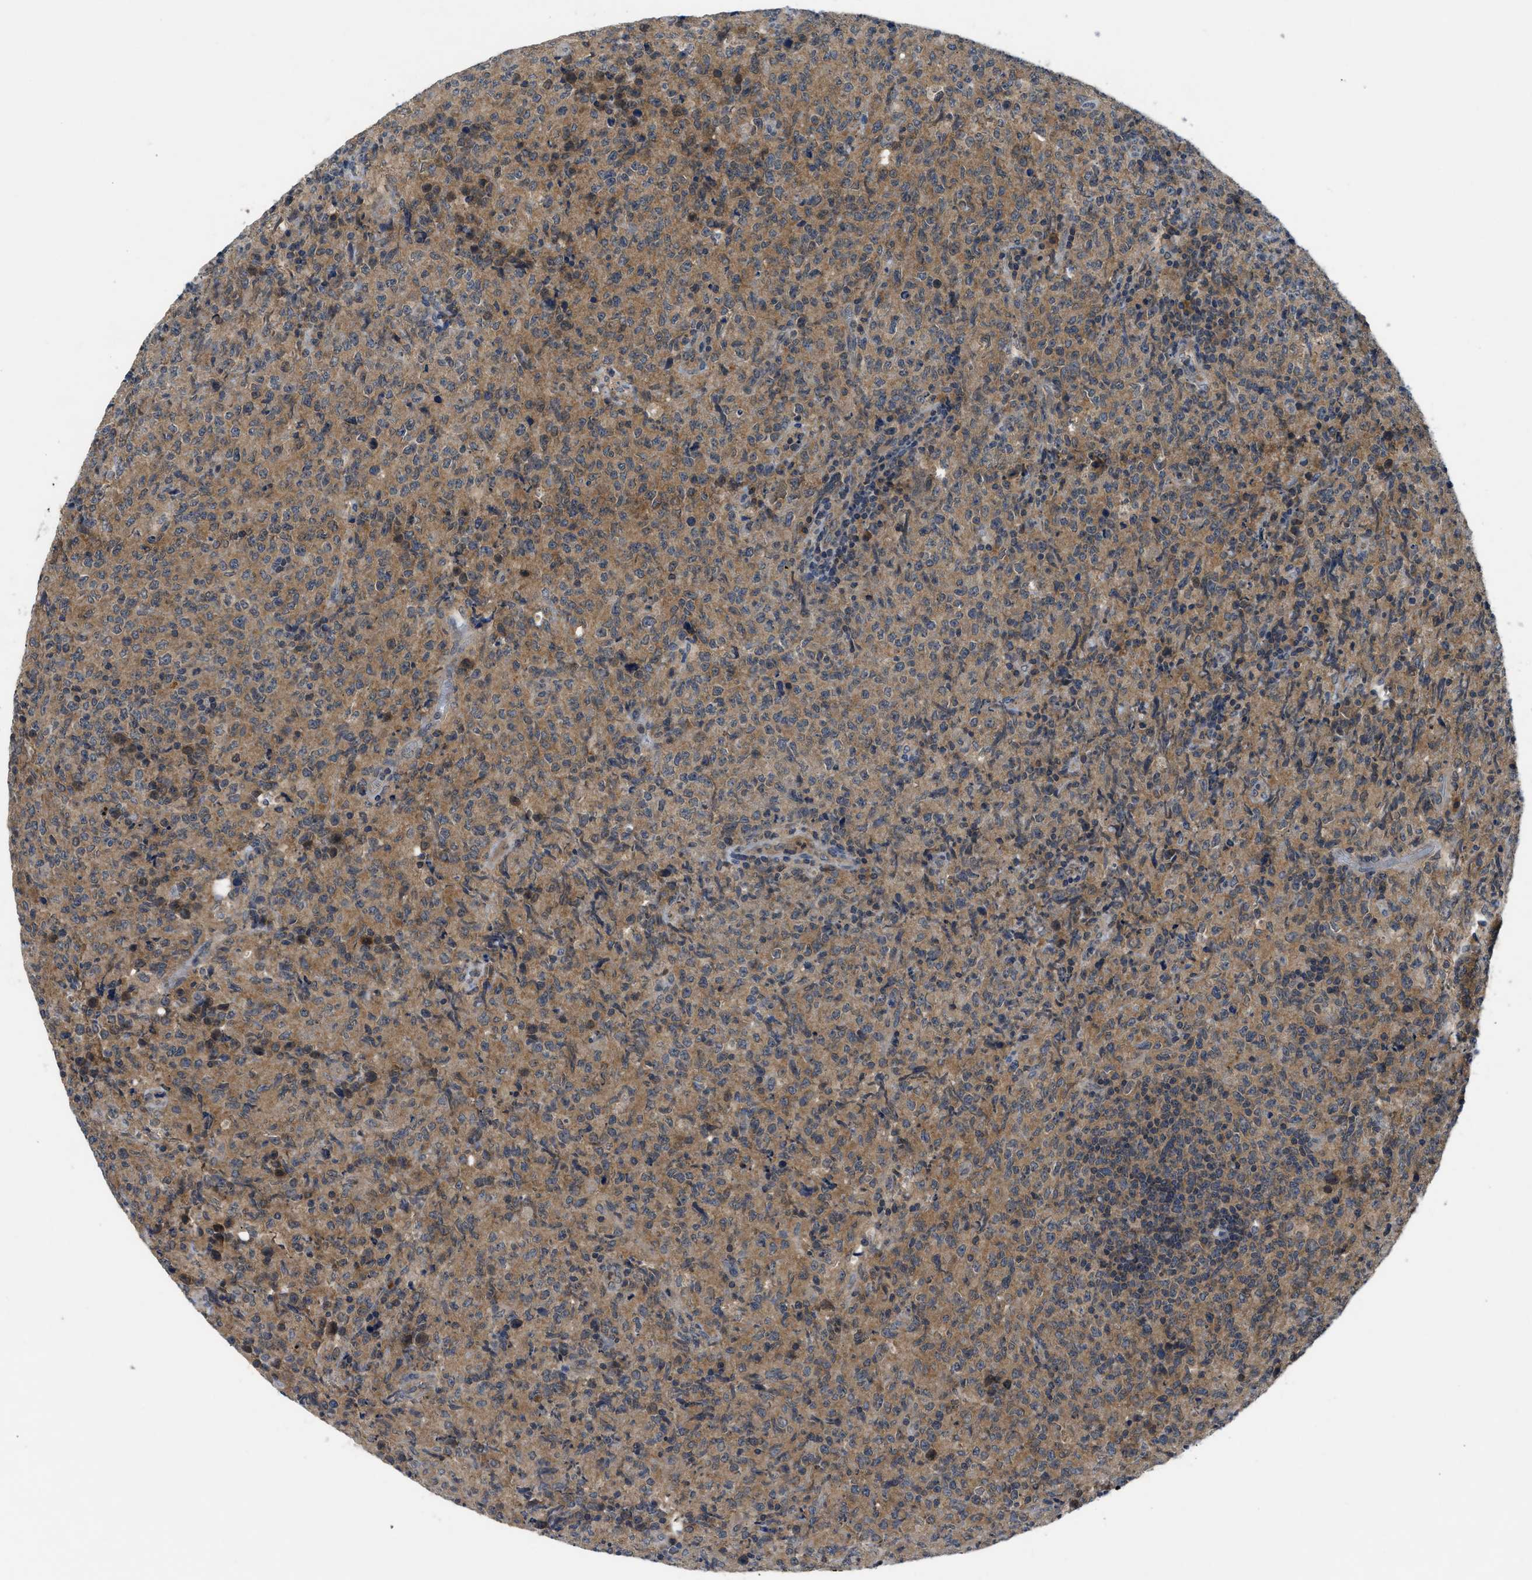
{"staining": {"intensity": "moderate", "quantity": ">75%", "location": "cytoplasmic/membranous"}, "tissue": "lymphoma", "cell_type": "Tumor cells", "image_type": "cancer", "snomed": [{"axis": "morphology", "description": "Malignant lymphoma, non-Hodgkin's type, High grade"}, {"axis": "topography", "description": "Tonsil"}], "caption": "Immunohistochemistry (IHC) of human malignant lymphoma, non-Hodgkin's type (high-grade) demonstrates medium levels of moderate cytoplasmic/membranous positivity in about >75% of tumor cells.", "gene": "PDE7A", "patient": {"sex": "female", "age": 36}}